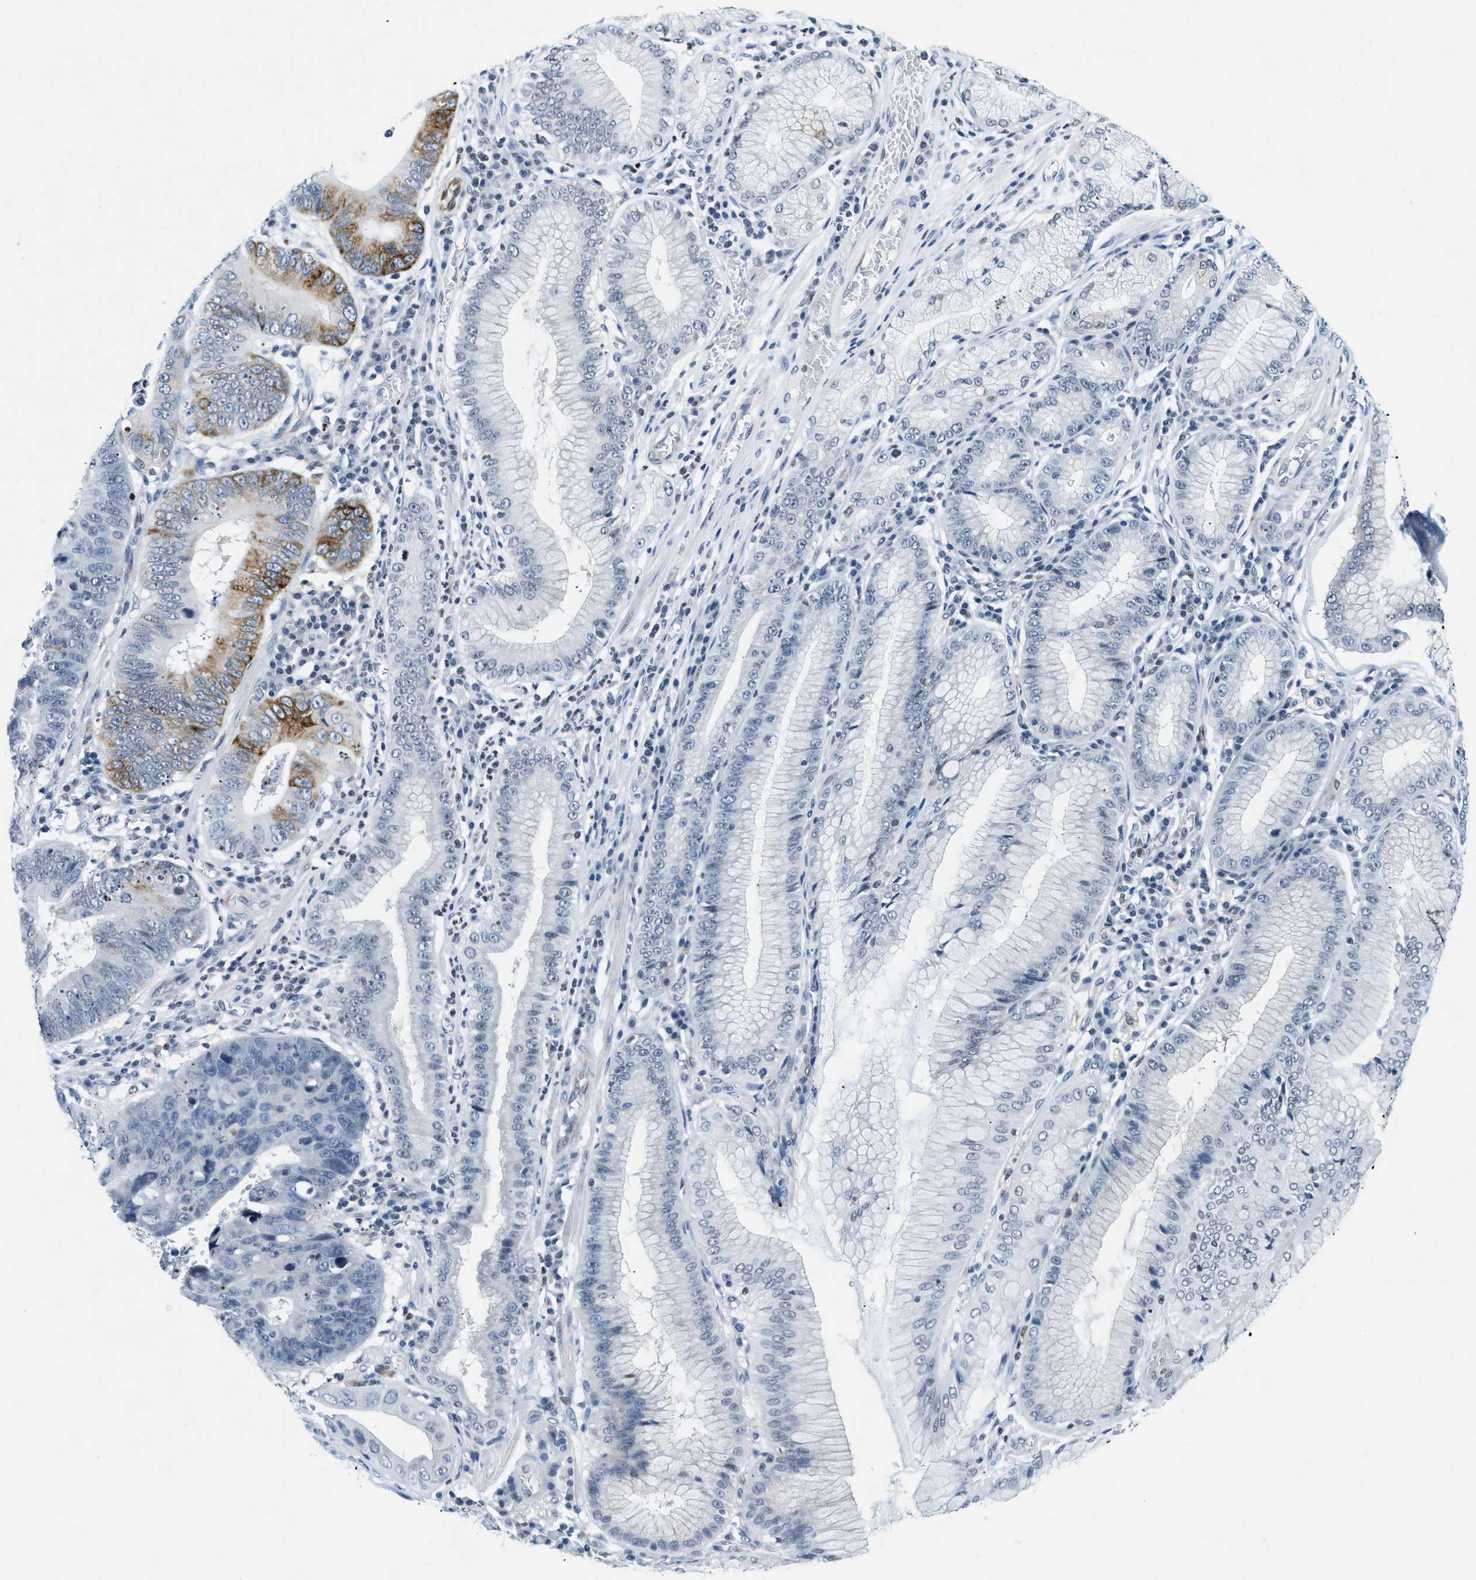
{"staining": {"intensity": "moderate", "quantity": "<25%", "location": "cytoplasmic/membranous"}, "tissue": "stomach cancer", "cell_type": "Tumor cells", "image_type": "cancer", "snomed": [{"axis": "morphology", "description": "Adenocarcinoma, NOS"}, {"axis": "topography", "description": "Stomach"}], "caption": "A high-resolution micrograph shows immunohistochemistry staining of stomach cancer (adenocarcinoma), which exhibits moderate cytoplasmic/membranous positivity in about <25% of tumor cells. (Brightfield microscopy of DAB IHC at high magnification).", "gene": "UVRAG", "patient": {"sex": "male", "age": 59}}